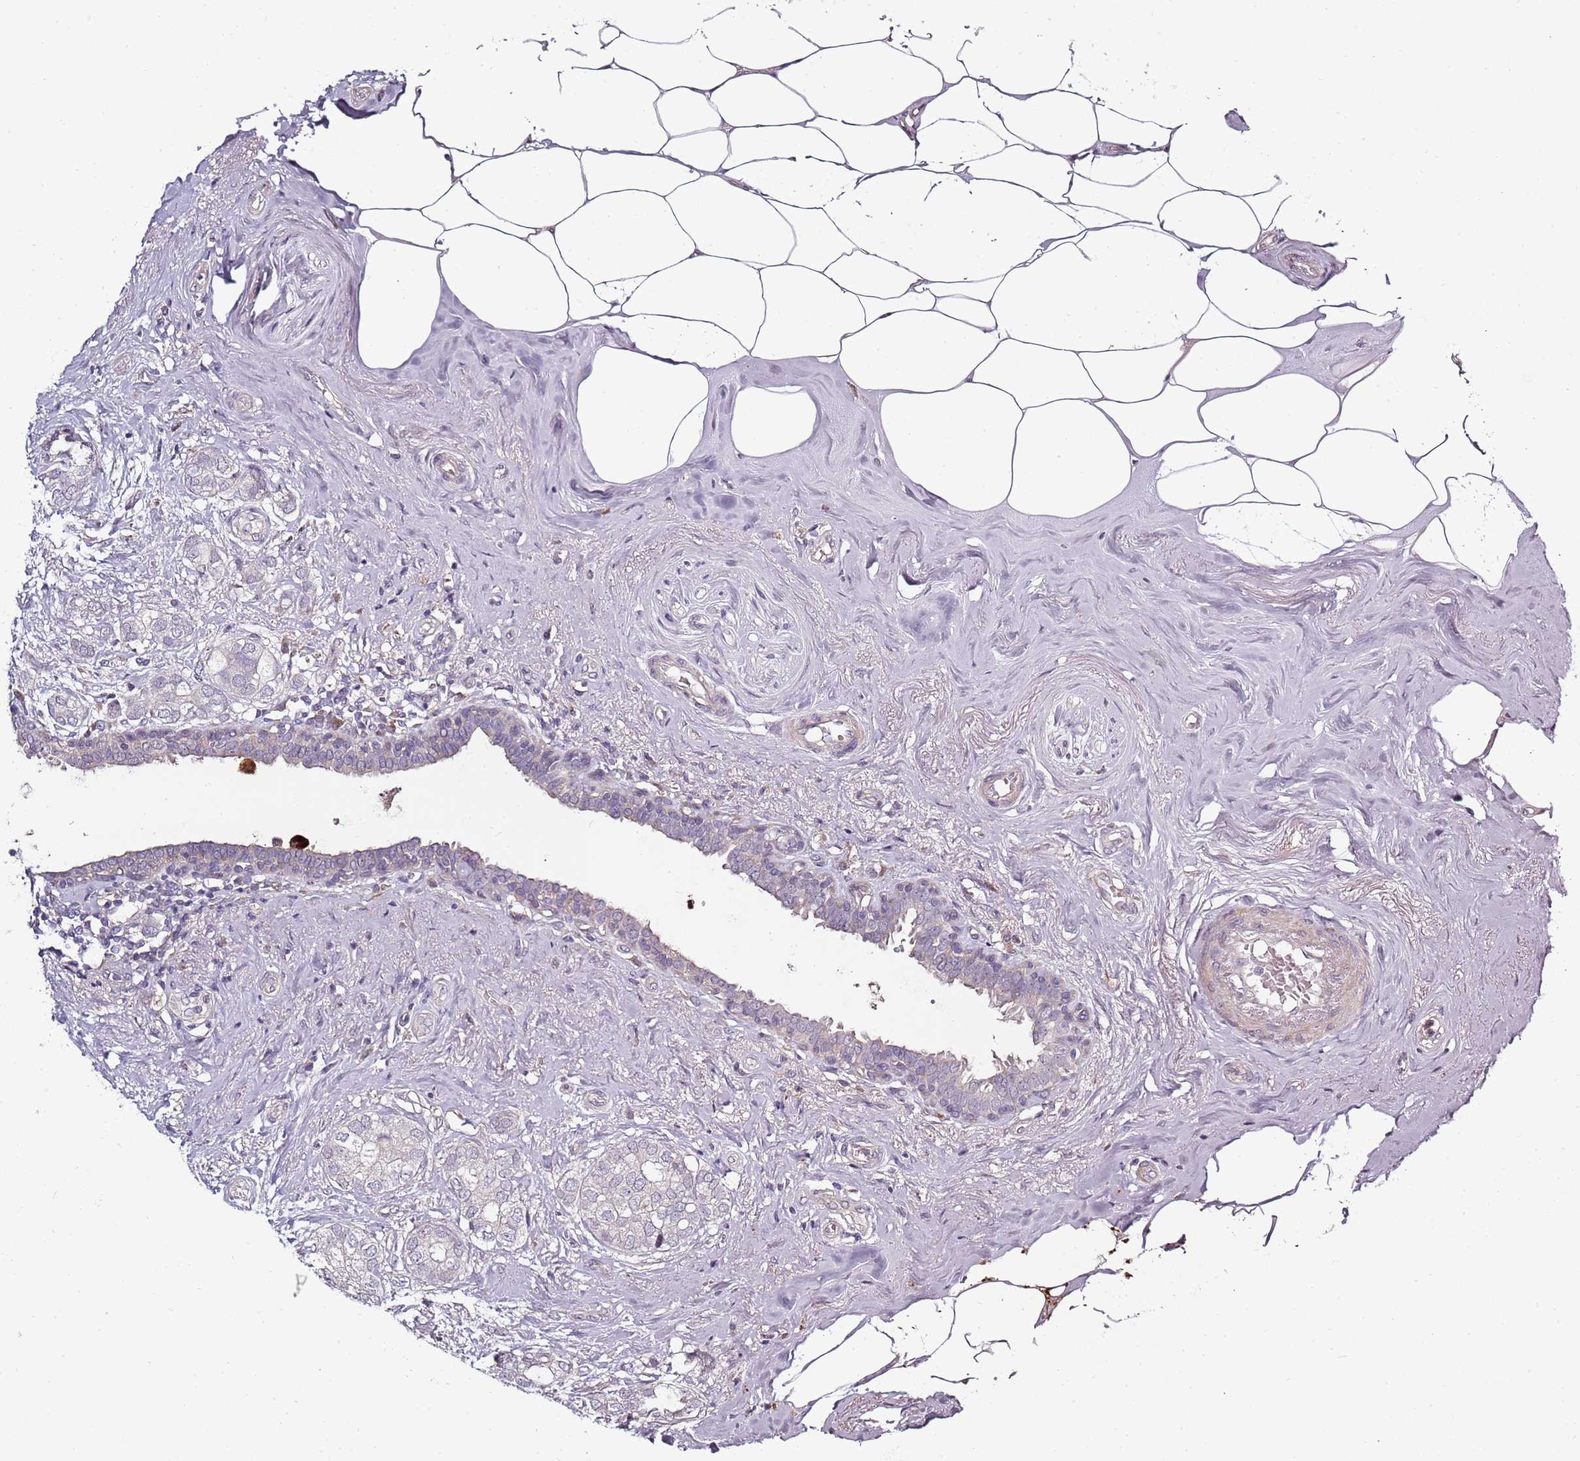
{"staining": {"intensity": "negative", "quantity": "none", "location": "none"}, "tissue": "breast cancer", "cell_type": "Tumor cells", "image_type": "cancer", "snomed": [{"axis": "morphology", "description": "Duct carcinoma"}, {"axis": "topography", "description": "Breast"}], "caption": "Immunohistochemistry image of neoplastic tissue: human intraductal carcinoma (breast) stained with DAB (3,3'-diaminobenzidine) shows no significant protein expression in tumor cells.", "gene": "CC2D2B", "patient": {"sex": "female", "age": 73}}